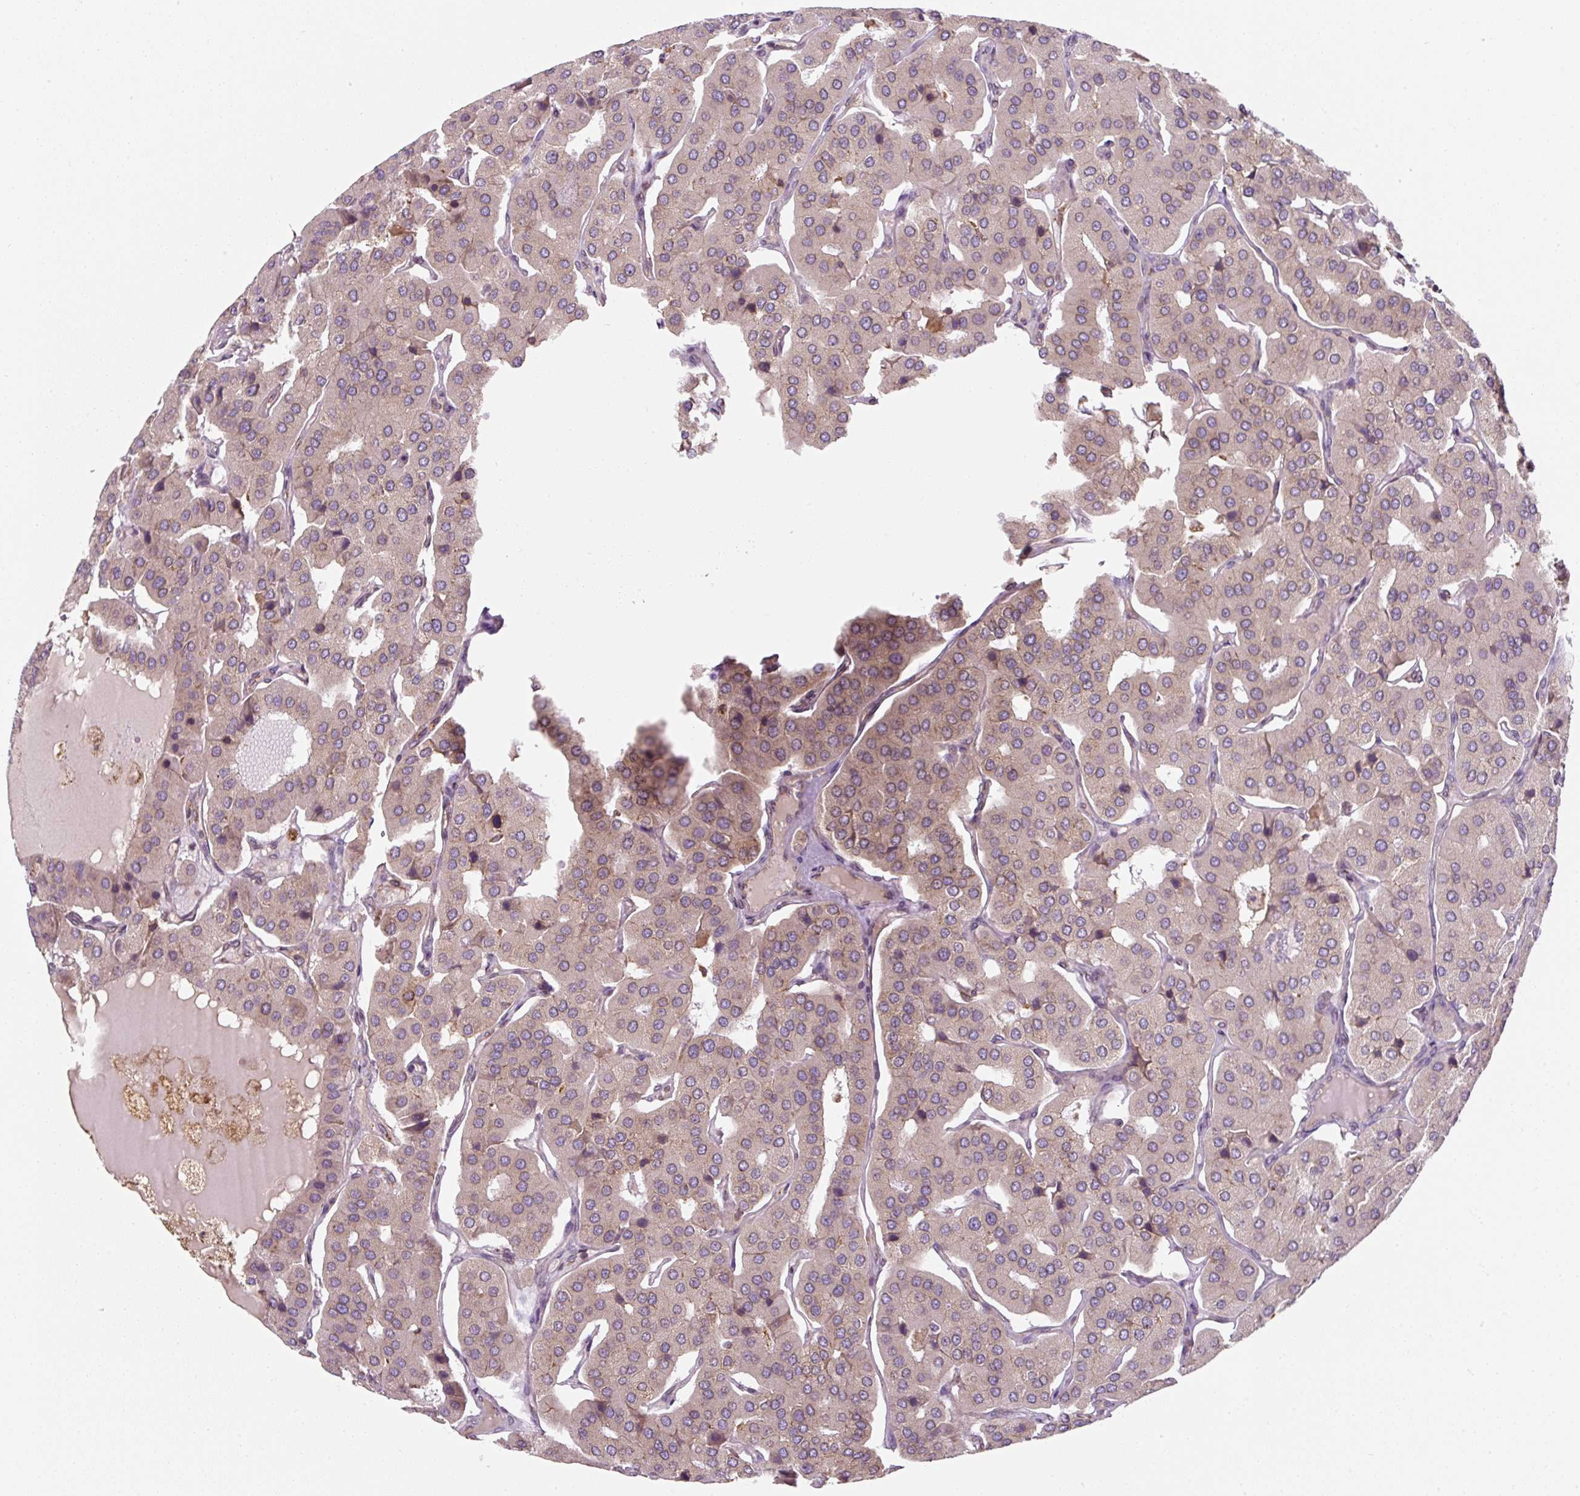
{"staining": {"intensity": "weak", "quantity": "25%-75%", "location": "cytoplasmic/membranous"}, "tissue": "parathyroid gland", "cell_type": "Glandular cells", "image_type": "normal", "snomed": [{"axis": "morphology", "description": "Normal tissue, NOS"}, {"axis": "morphology", "description": "Adenoma, NOS"}, {"axis": "topography", "description": "Parathyroid gland"}], "caption": "Immunohistochemistry (DAB (3,3'-diaminobenzidine)) staining of unremarkable human parathyroid gland demonstrates weak cytoplasmic/membranous protein positivity in about 25%-75% of glandular cells.", "gene": "PRKCSH", "patient": {"sex": "female", "age": 86}}